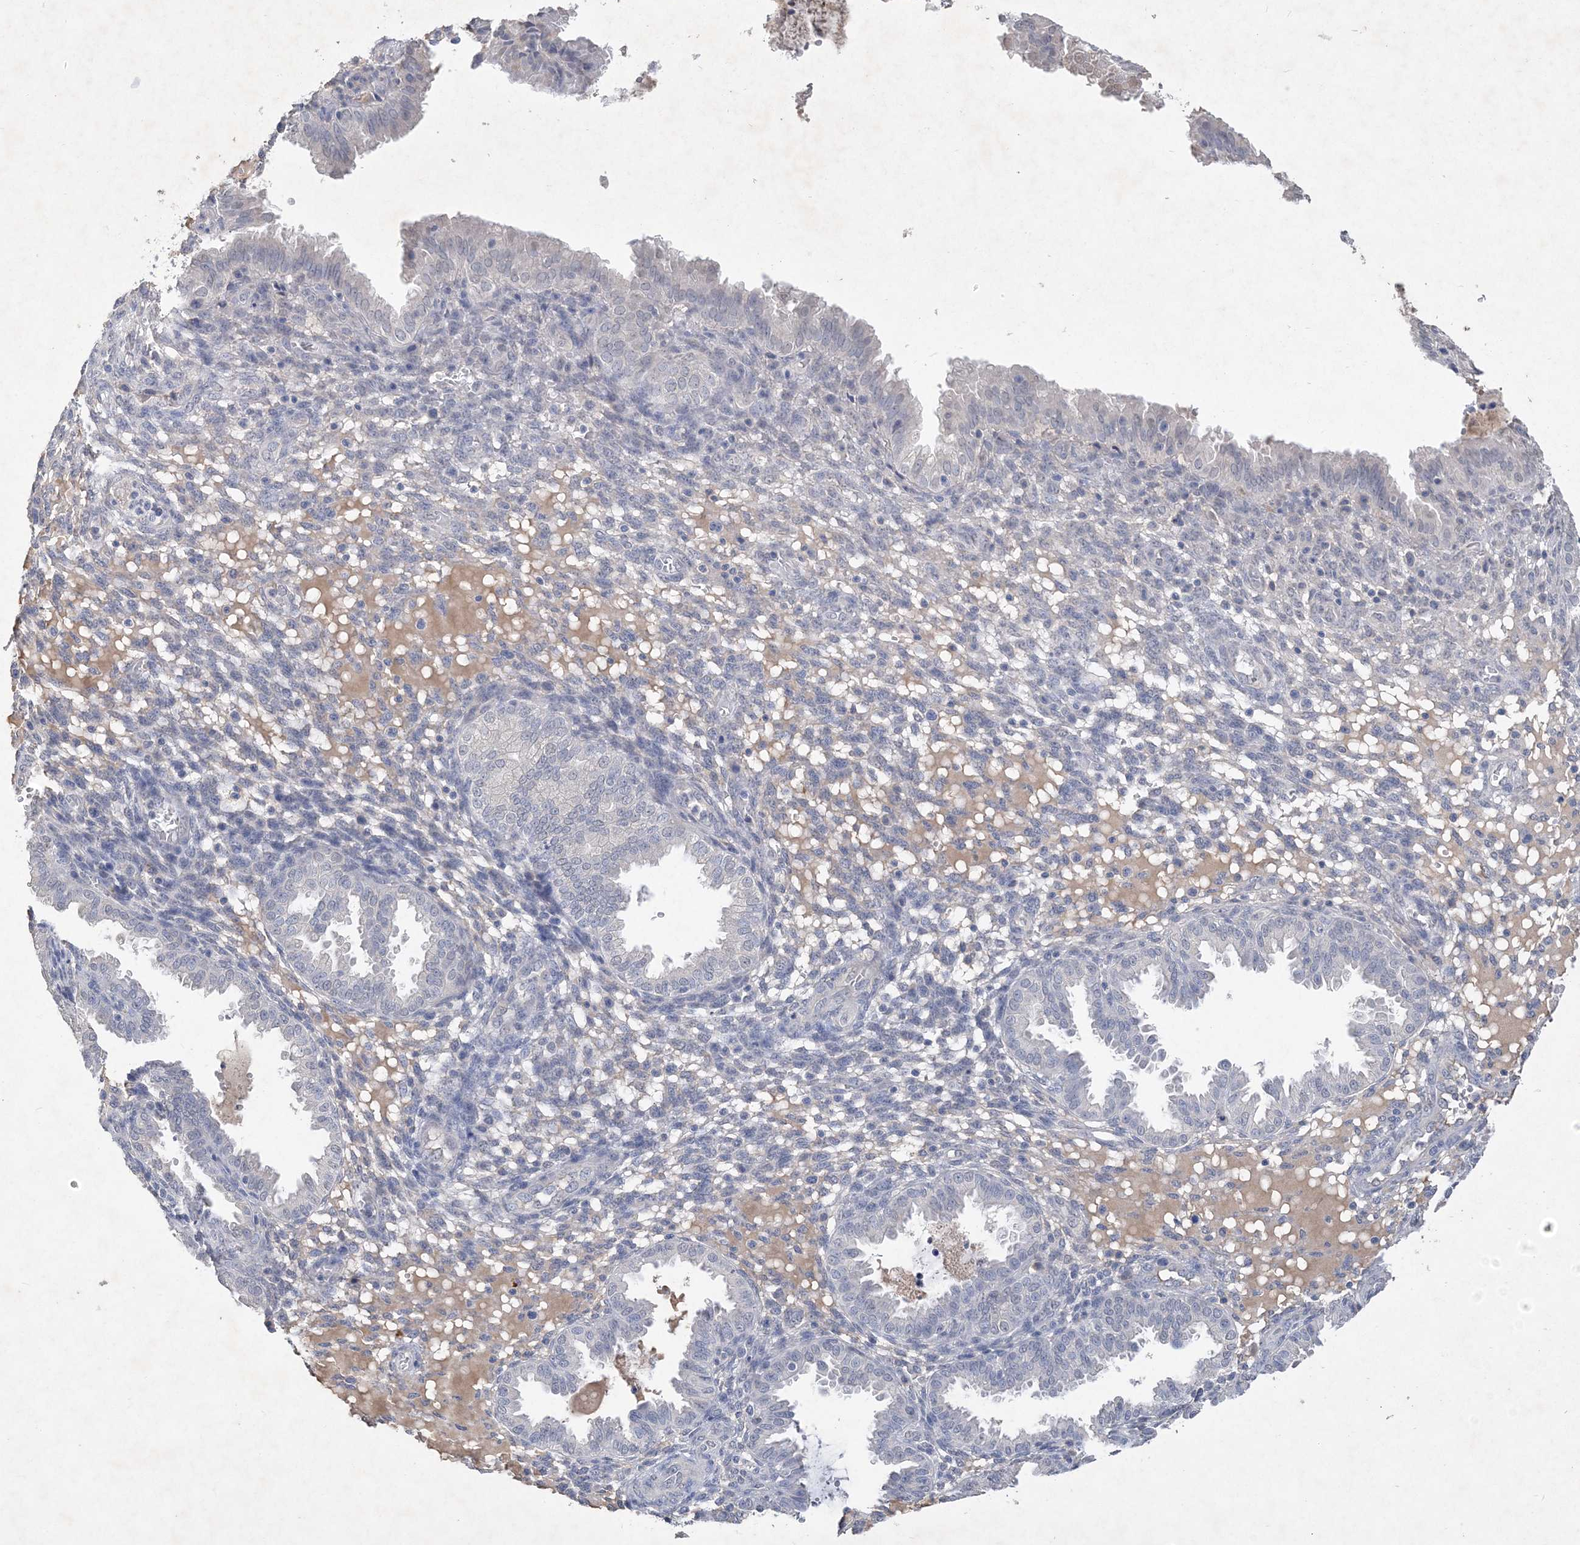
{"staining": {"intensity": "negative", "quantity": "none", "location": "none"}, "tissue": "endometrium", "cell_type": "Cells in endometrial stroma", "image_type": "normal", "snomed": [{"axis": "morphology", "description": "Normal tissue, NOS"}, {"axis": "topography", "description": "Endometrium"}], "caption": "Endometrium stained for a protein using immunohistochemistry exhibits no positivity cells in endometrial stroma.", "gene": "C11orf58", "patient": {"sex": "female", "age": 33}}